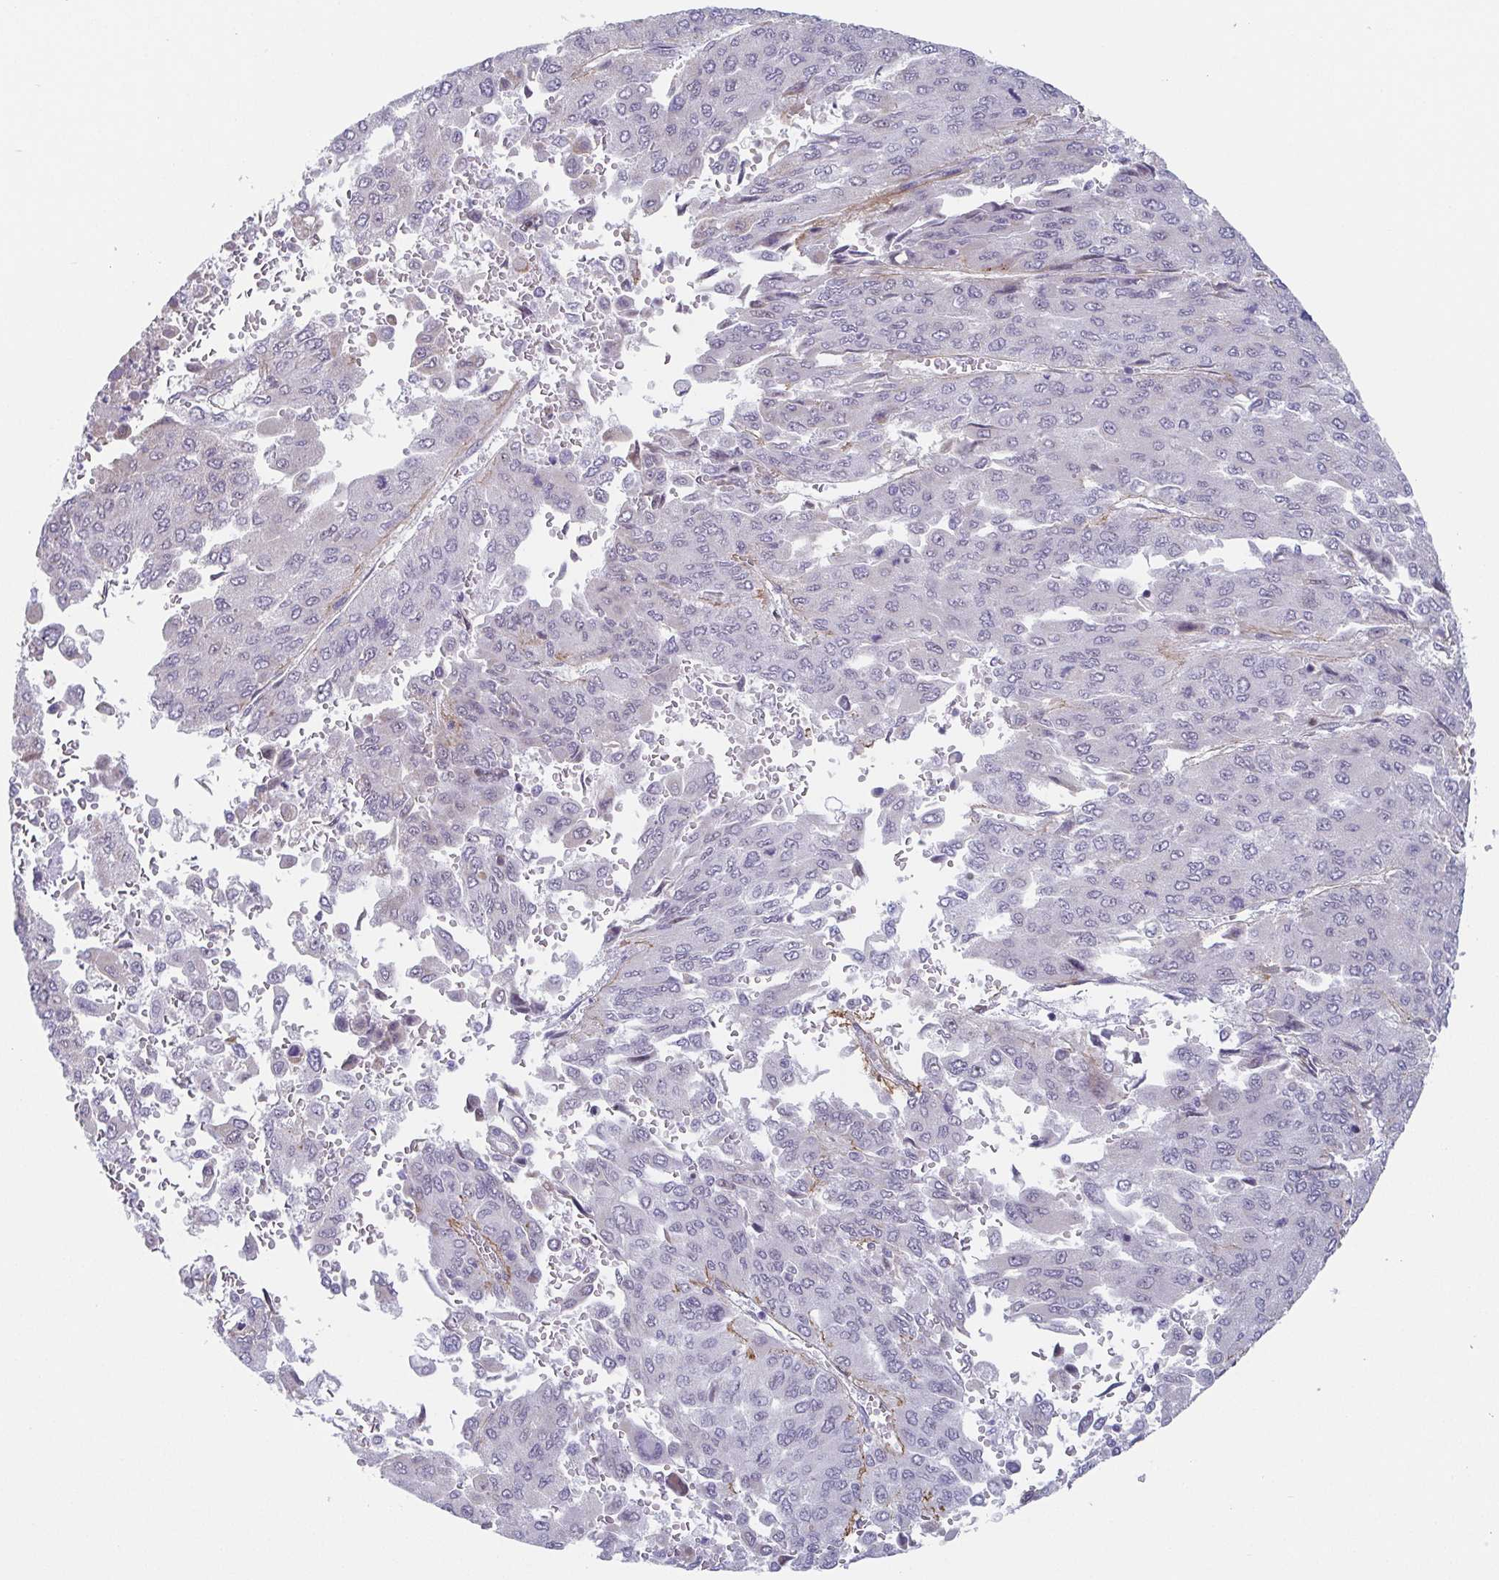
{"staining": {"intensity": "negative", "quantity": "none", "location": "none"}, "tissue": "liver cancer", "cell_type": "Tumor cells", "image_type": "cancer", "snomed": [{"axis": "morphology", "description": "Carcinoma, Hepatocellular, NOS"}, {"axis": "topography", "description": "Liver"}], "caption": "Tumor cells are negative for protein expression in human liver hepatocellular carcinoma.", "gene": "EXOSC7", "patient": {"sex": "female", "age": 41}}